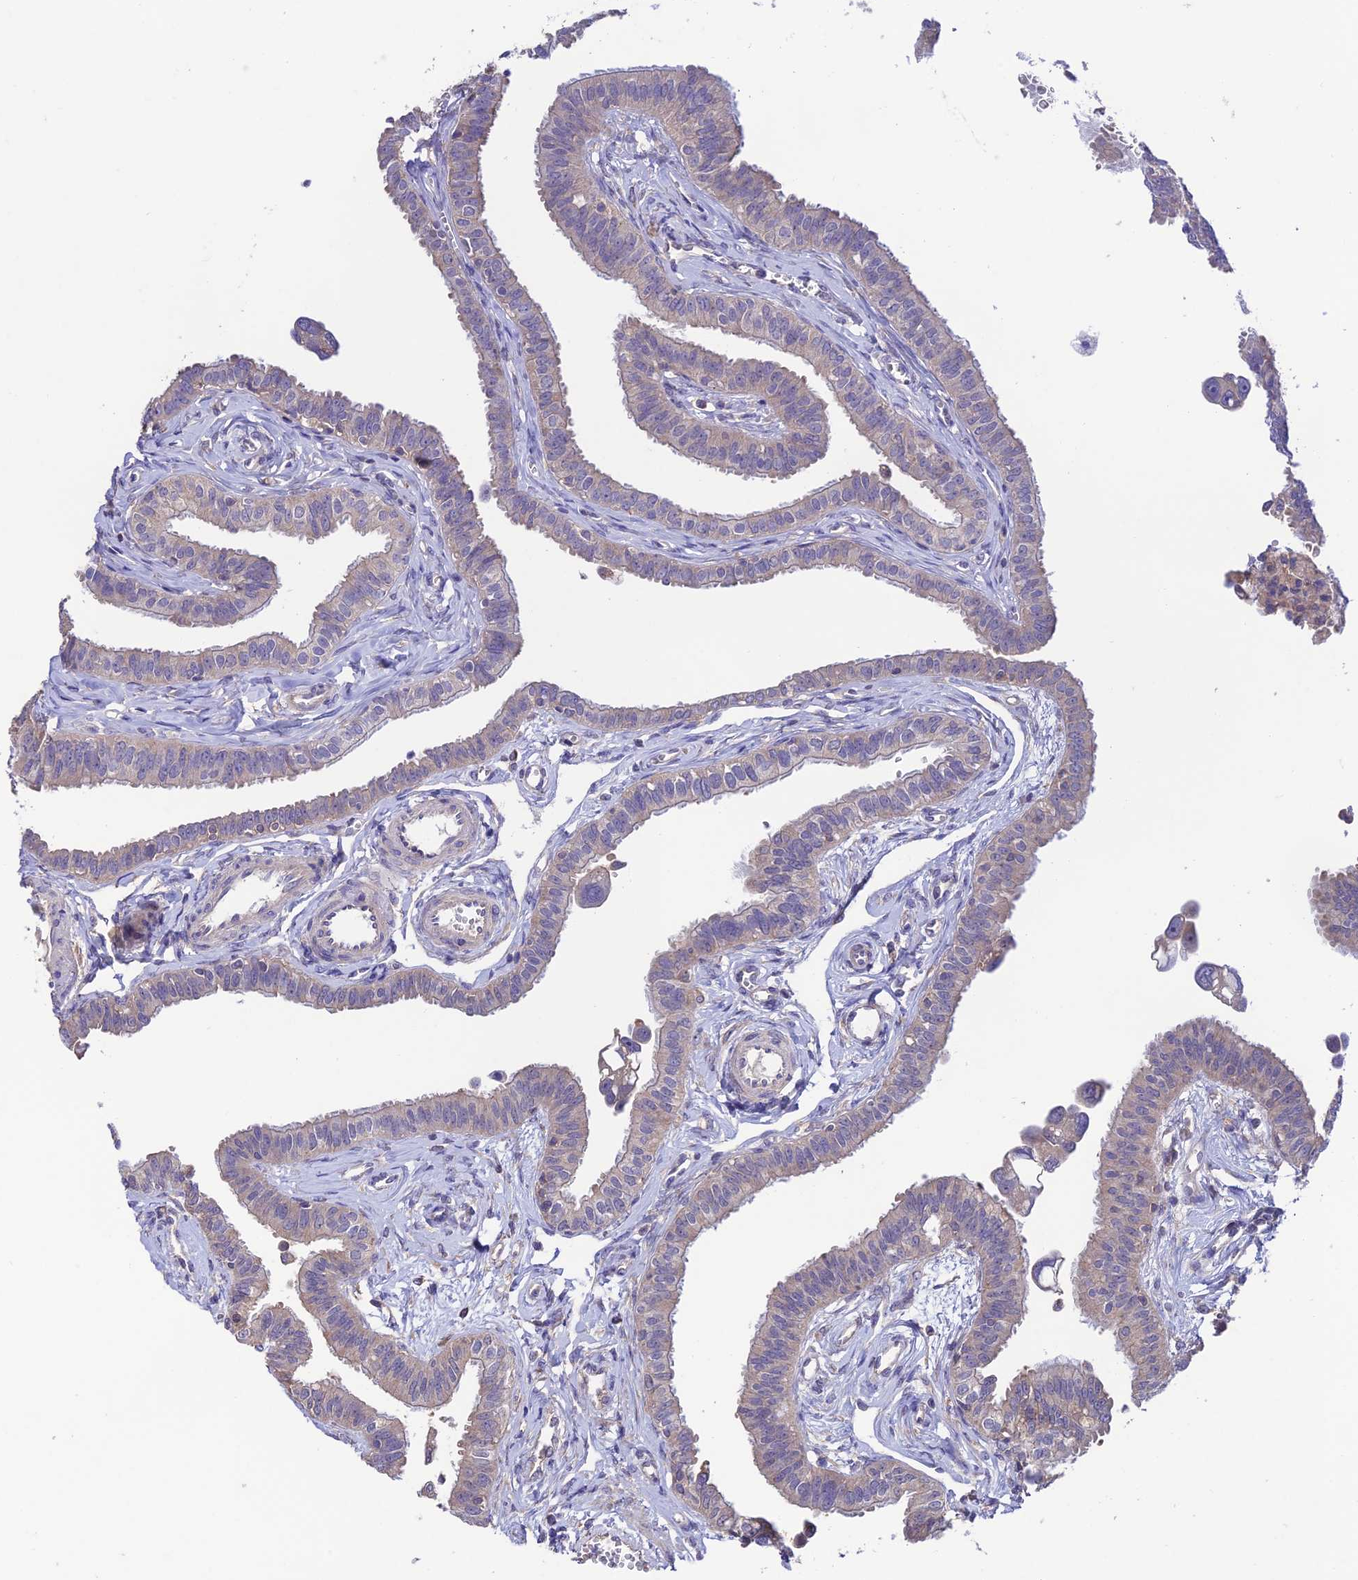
{"staining": {"intensity": "weak", "quantity": "25%-75%", "location": "cytoplasmic/membranous"}, "tissue": "fallopian tube", "cell_type": "Glandular cells", "image_type": "normal", "snomed": [{"axis": "morphology", "description": "Normal tissue, NOS"}, {"axis": "morphology", "description": "Carcinoma, NOS"}, {"axis": "topography", "description": "Fallopian tube"}, {"axis": "topography", "description": "Ovary"}], "caption": "Immunohistochemical staining of unremarkable fallopian tube exhibits weak cytoplasmic/membranous protein expression in about 25%-75% of glandular cells. (Brightfield microscopy of DAB IHC at high magnification).", "gene": "BRME1", "patient": {"sex": "female", "age": 59}}